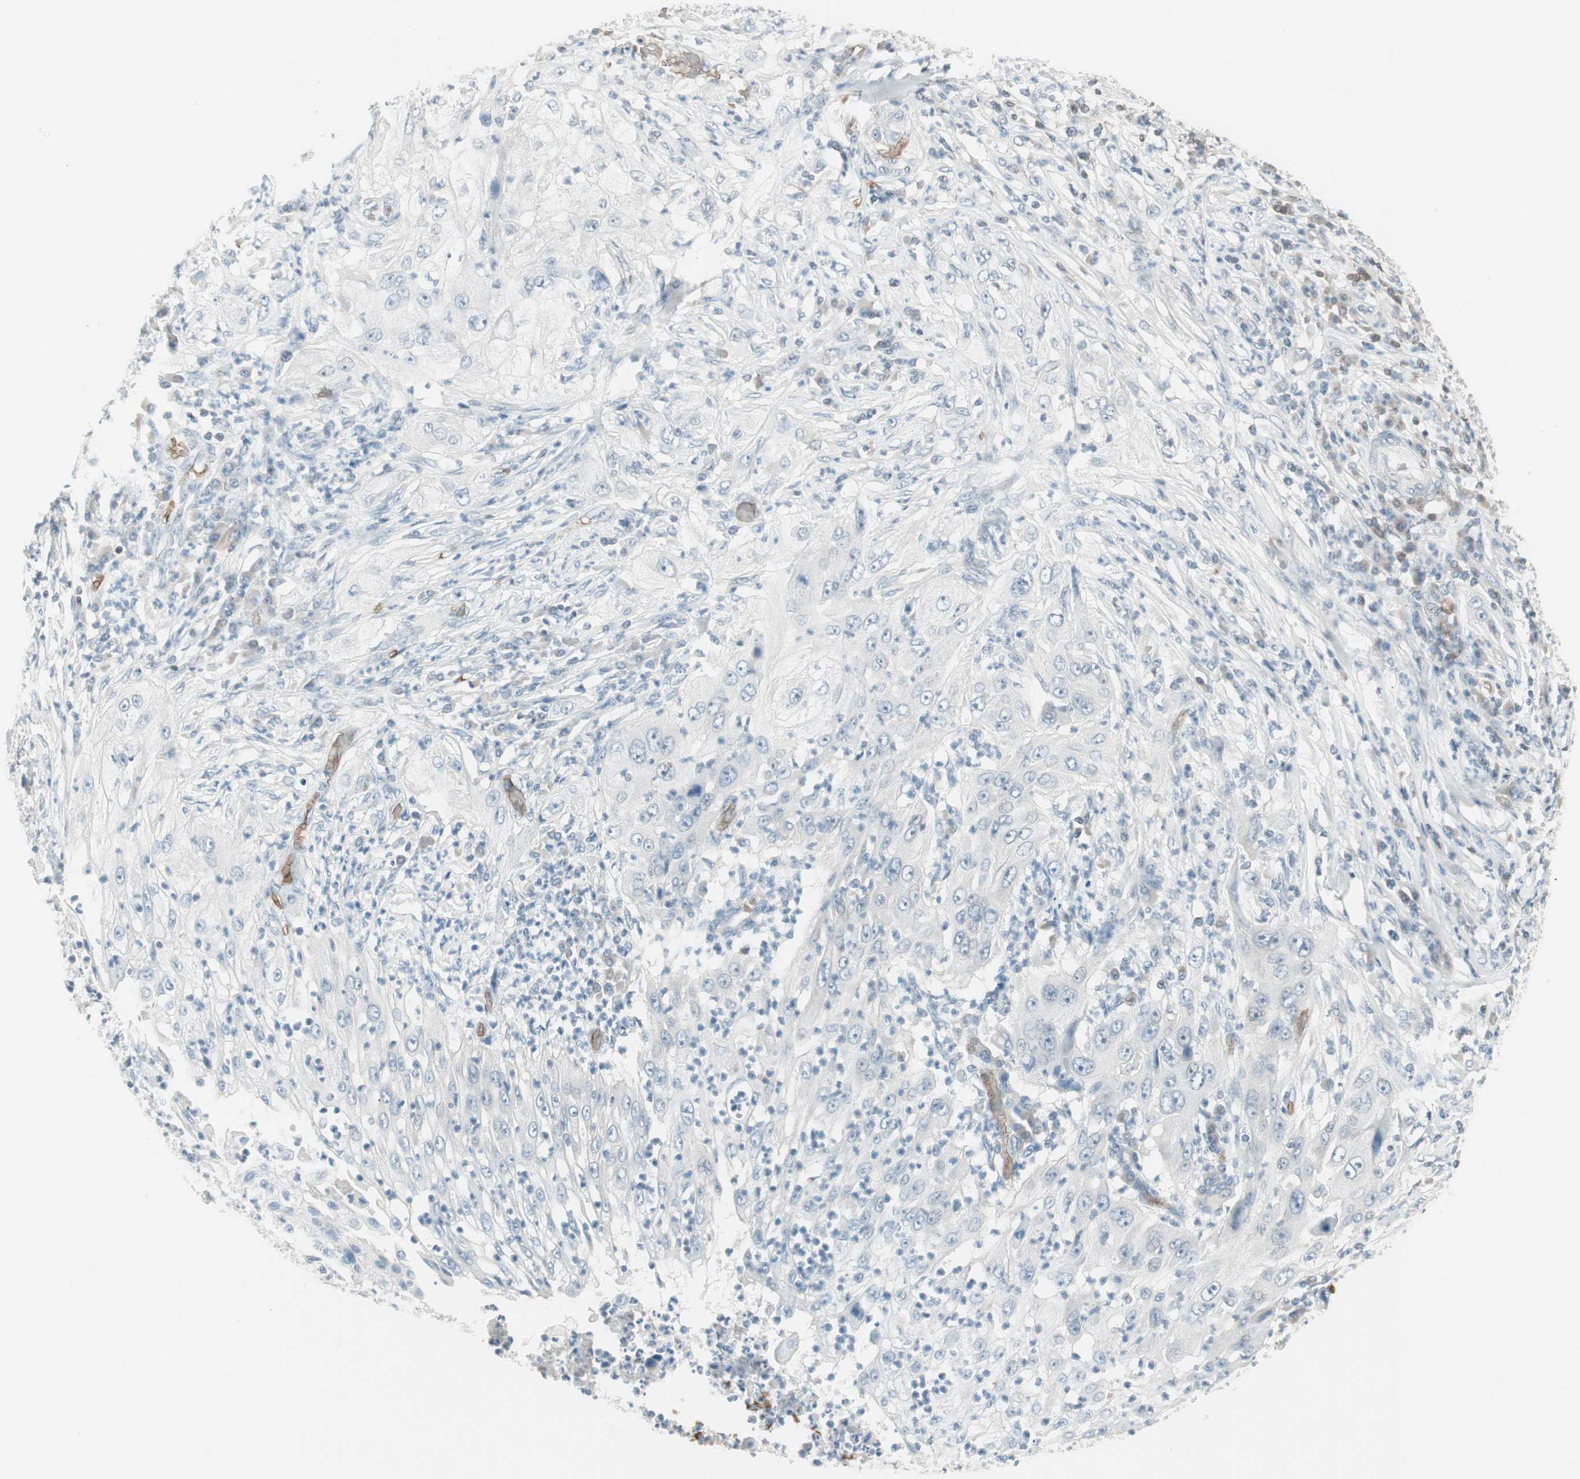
{"staining": {"intensity": "negative", "quantity": "none", "location": "none"}, "tissue": "lung cancer", "cell_type": "Tumor cells", "image_type": "cancer", "snomed": [{"axis": "morphology", "description": "Inflammation, NOS"}, {"axis": "morphology", "description": "Squamous cell carcinoma, NOS"}, {"axis": "topography", "description": "Lymph node"}, {"axis": "topography", "description": "Soft tissue"}, {"axis": "topography", "description": "Lung"}], "caption": "Photomicrograph shows no significant protein expression in tumor cells of lung squamous cell carcinoma.", "gene": "MAP4K1", "patient": {"sex": "male", "age": 66}}